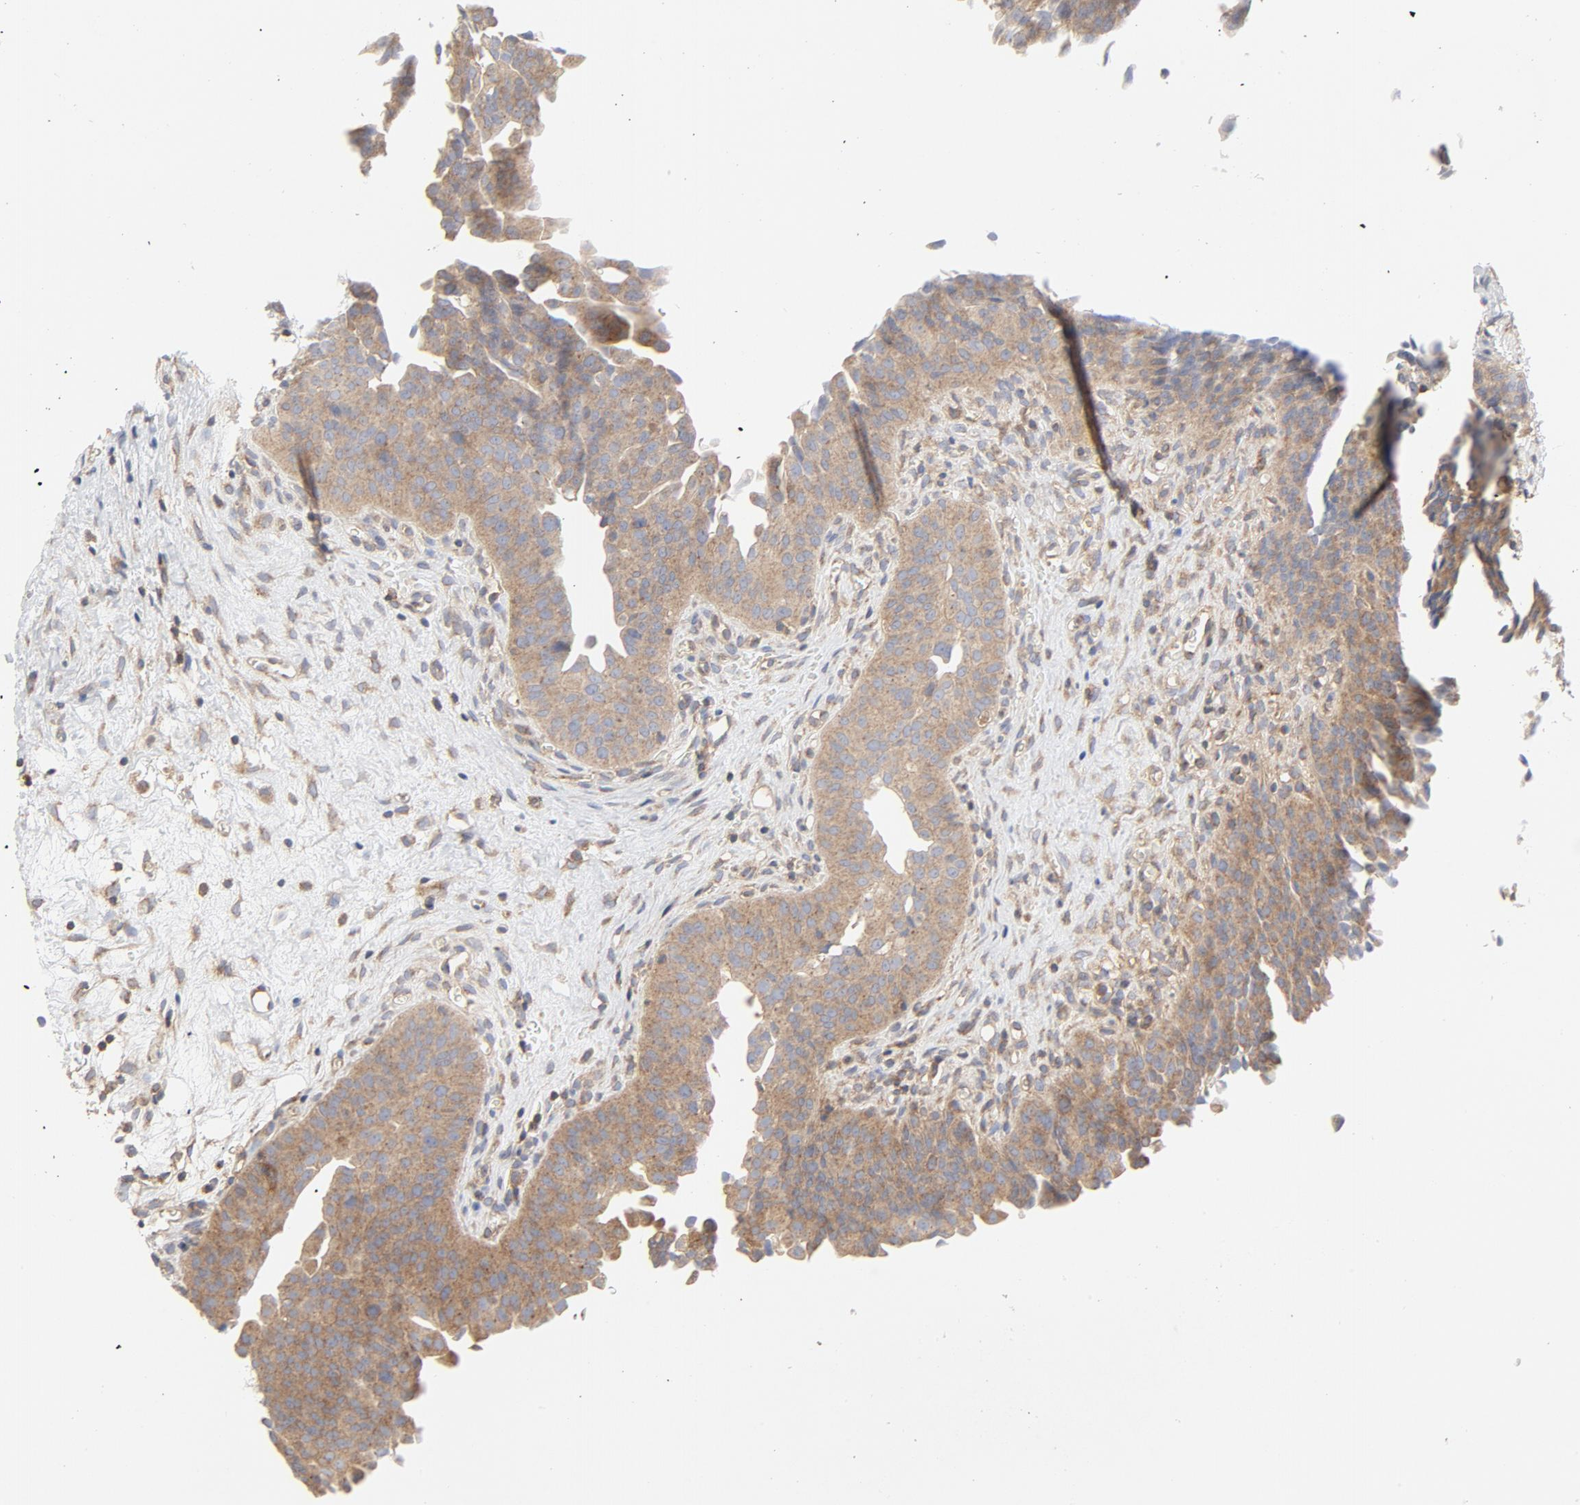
{"staining": {"intensity": "moderate", "quantity": ">75%", "location": "cytoplasmic/membranous"}, "tissue": "urinary bladder", "cell_type": "Urothelial cells", "image_type": "normal", "snomed": [{"axis": "morphology", "description": "Normal tissue, NOS"}, {"axis": "morphology", "description": "Dysplasia, NOS"}, {"axis": "topography", "description": "Urinary bladder"}], "caption": "The histopathology image displays staining of normal urinary bladder, revealing moderate cytoplasmic/membranous protein positivity (brown color) within urothelial cells.", "gene": "RABEP1", "patient": {"sex": "male", "age": 35}}